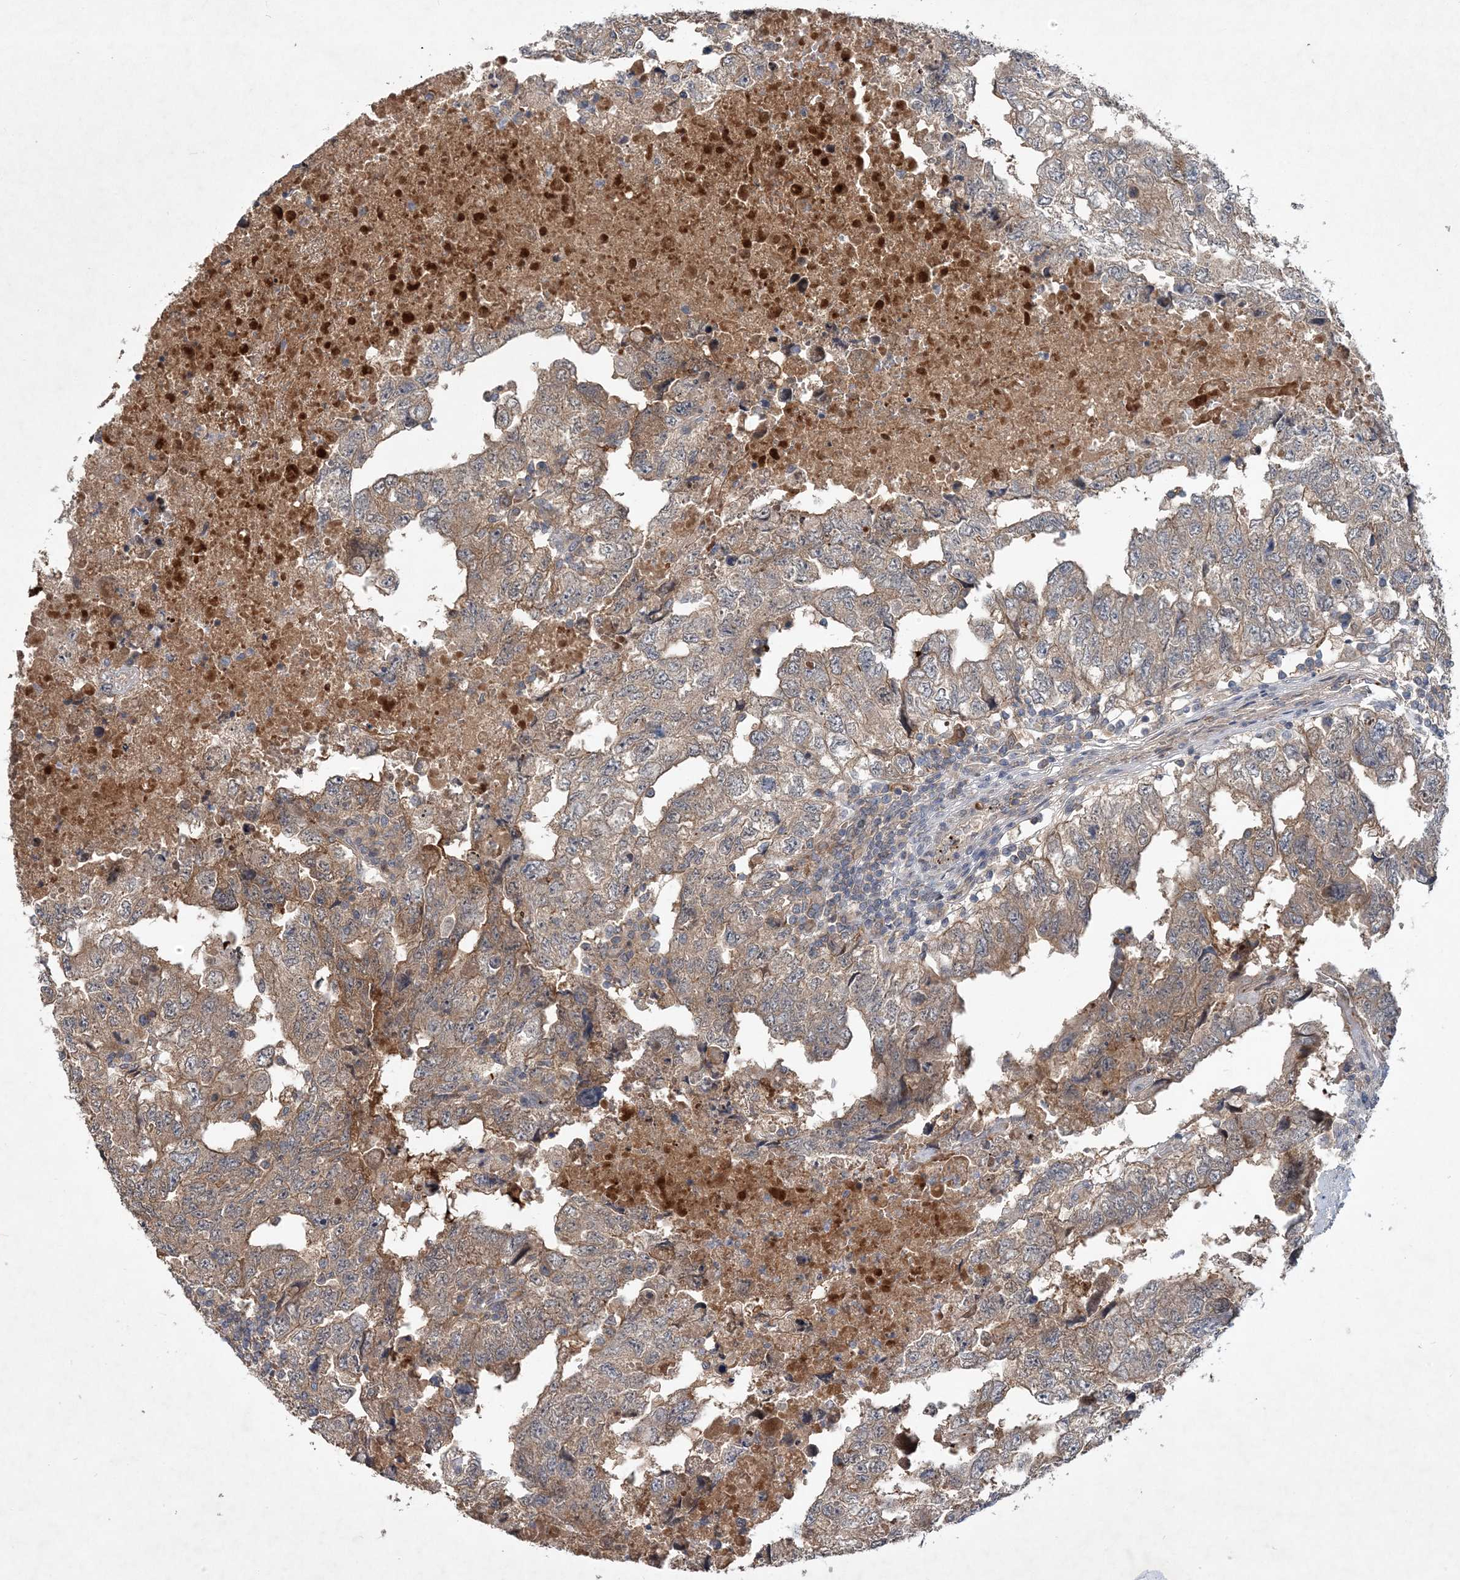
{"staining": {"intensity": "weak", "quantity": ">75%", "location": "cytoplasmic/membranous"}, "tissue": "testis cancer", "cell_type": "Tumor cells", "image_type": "cancer", "snomed": [{"axis": "morphology", "description": "Carcinoma, Embryonal, NOS"}, {"axis": "topography", "description": "Testis"}], "caption": "The image demonstrates immunohistochemical staining of testis embryonal carcinoma. There is weak cytoplasmic/membranous expression is appreciated in approximately >75% of tumor cells. The staining was performed using DAB, with brown indicating positive protein expression. Nuclei are stained blue with hematoxylin.", "gene": "RNF25", "patient": {"sex": "male", "age": 36}}